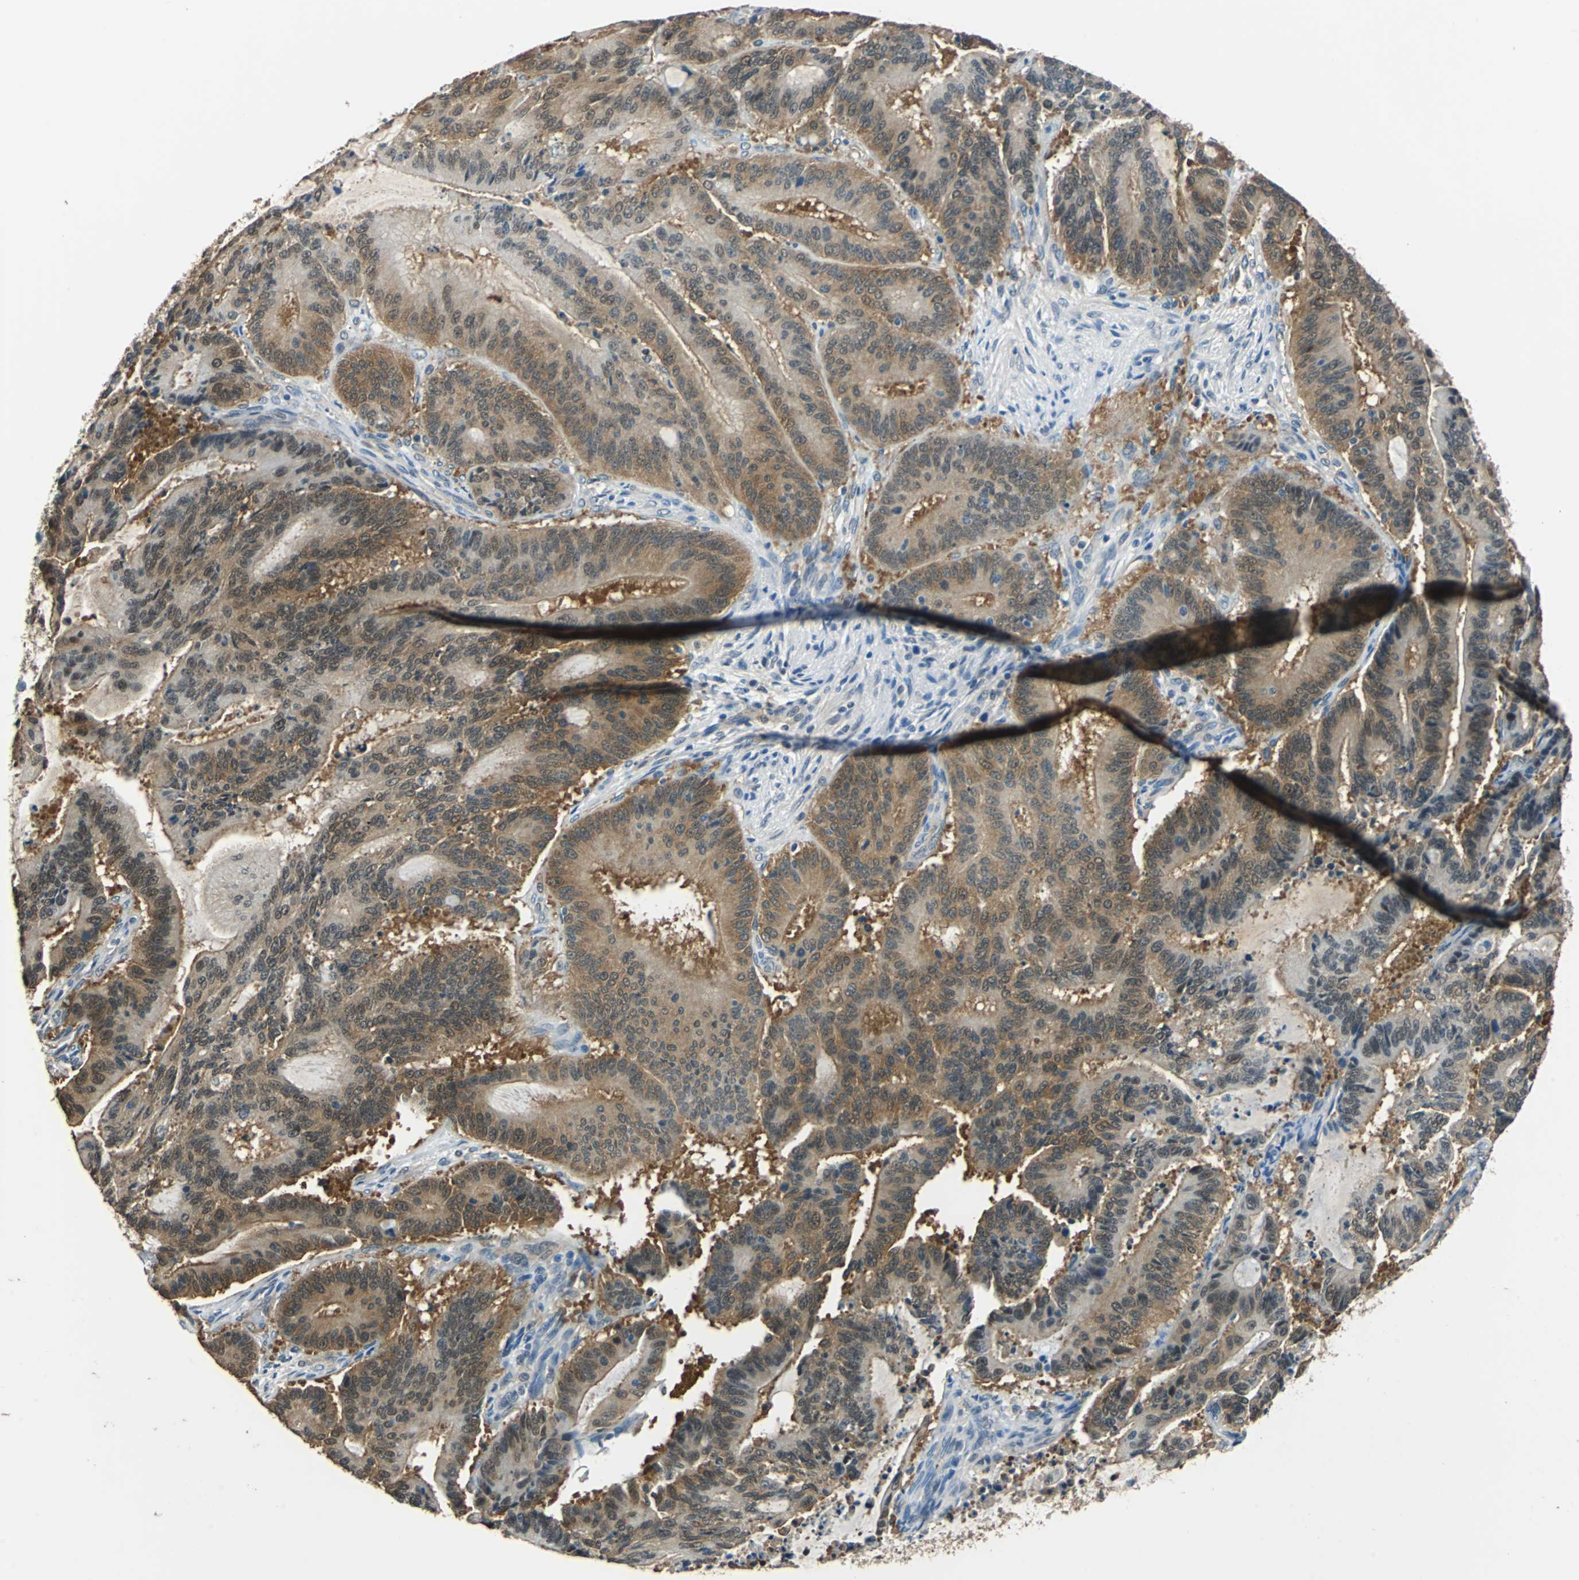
{"staining": {"intensity": "moderate", "quantity": ">75%", "location": "cytoplasmic/membranous,nuclear"}, "tissue": "liver cancer", "cell_type": "Tumor cells", "image_type": "cancer", "snomed": [{"axis": "morphology", "description": "Cholangiocarcinoma"}, {"axis": "topography", "description": "Liver"}], "caption": "Human liver cholangiocarcinoma stained for a protein (brown) shows moderate cytoplasmic/membranous and nuclear positive staining in approximately >75% of tumor cells.", "gene": "FKBP4", "patient": {"sex": "female", "age": 73}}